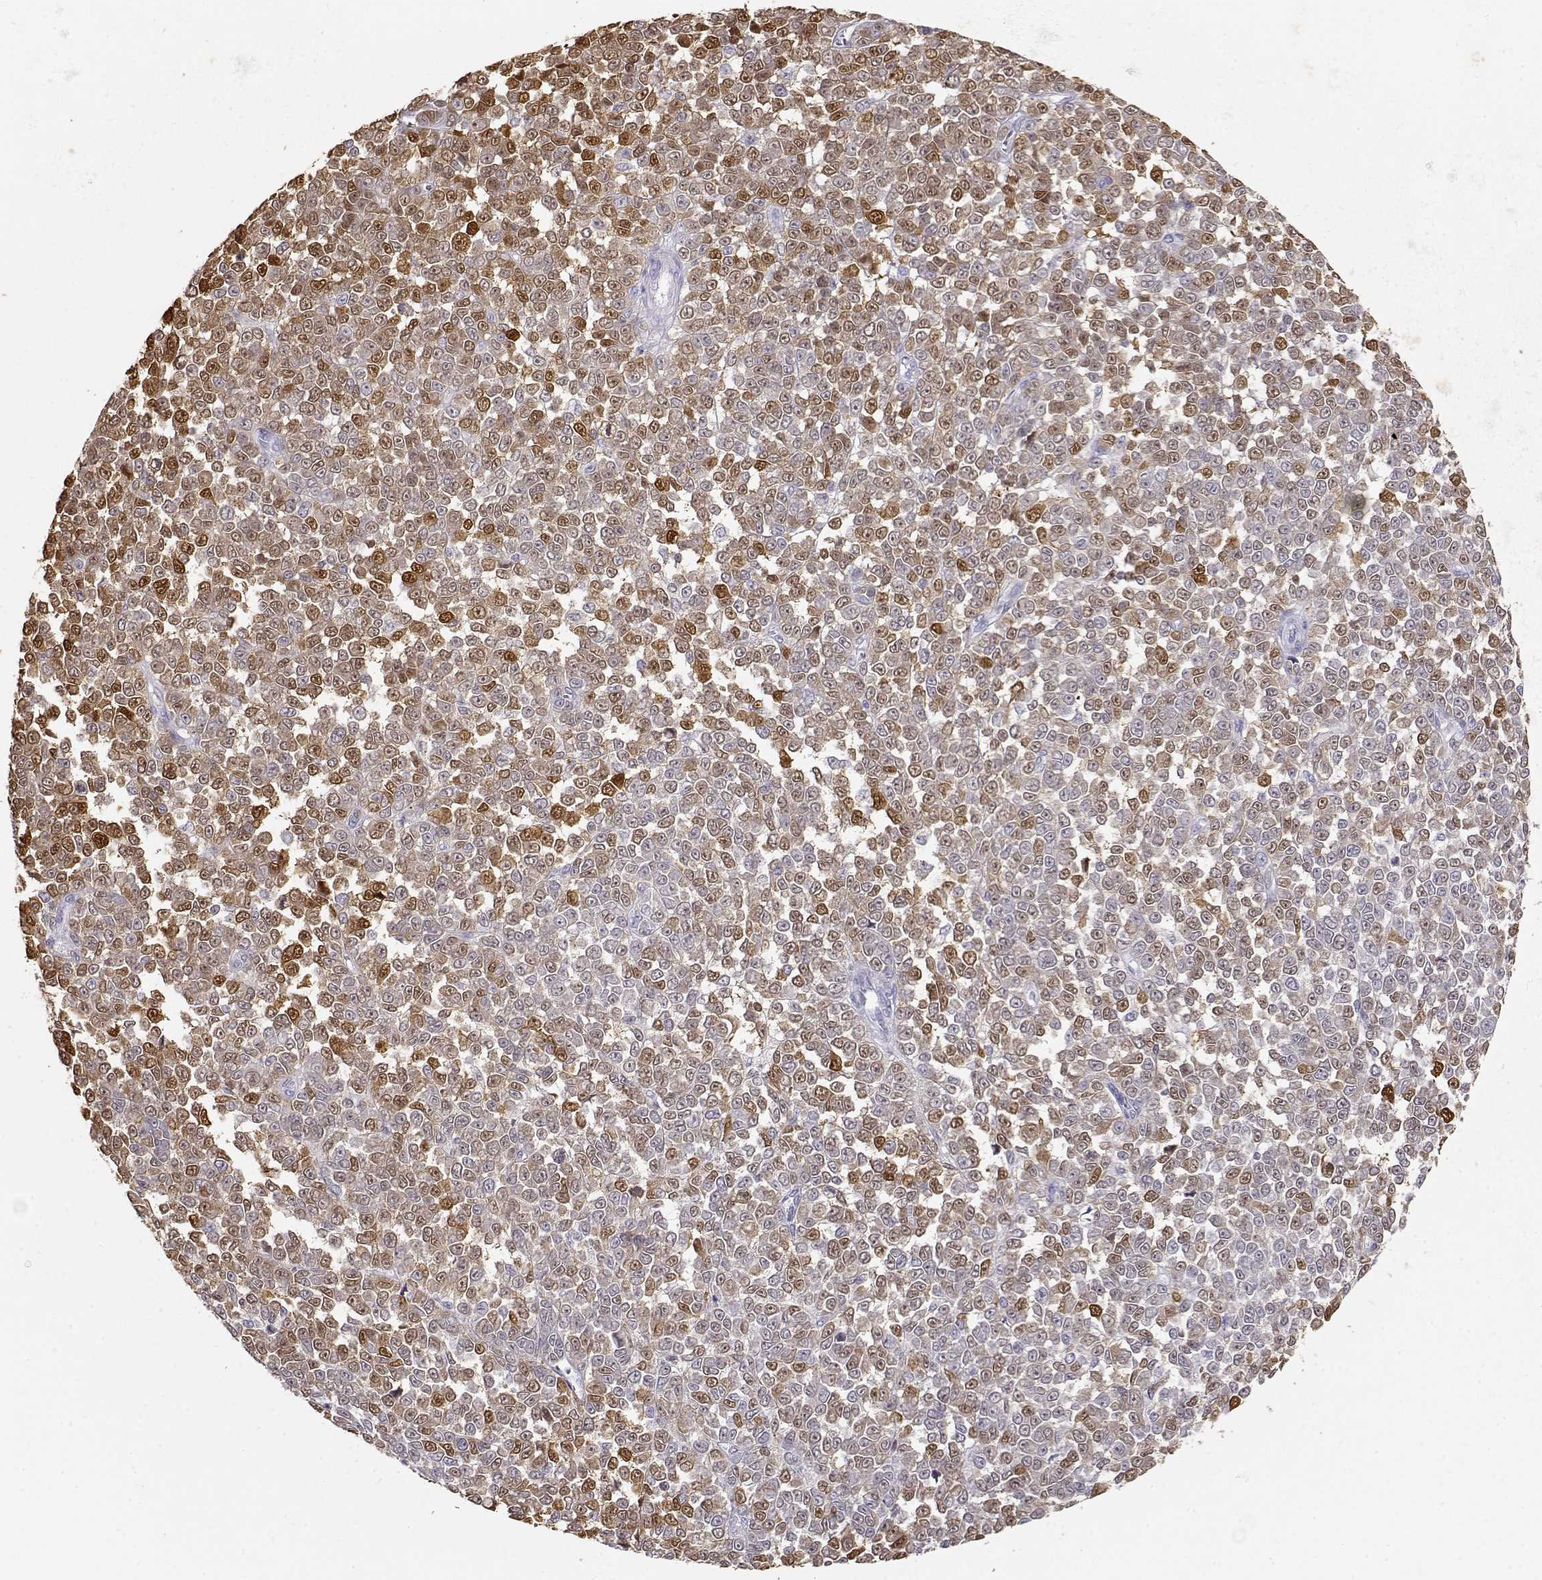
{"staining": {"intensity": "moderate", "quantity": "25%-75%", "location": "cytoplasmic/membranous,nuclear"}, "tissue": "melanoma", "cell_type": "Tumor cells", "image_type": "cancer", "snomed": [{"axis": "morphology", "description": "Malignant melanoma, NOS"}, {"axis": "topography", "description": "Skin"}], "caption": "A medium amount of moderate cytoplasmic/membranous and nuclear positivity is present in approximately 25%-75% of tumor cells in malignant melanoma tissue.", "gene": "S100B", "patient": {"sex": "female", "age": 95}}